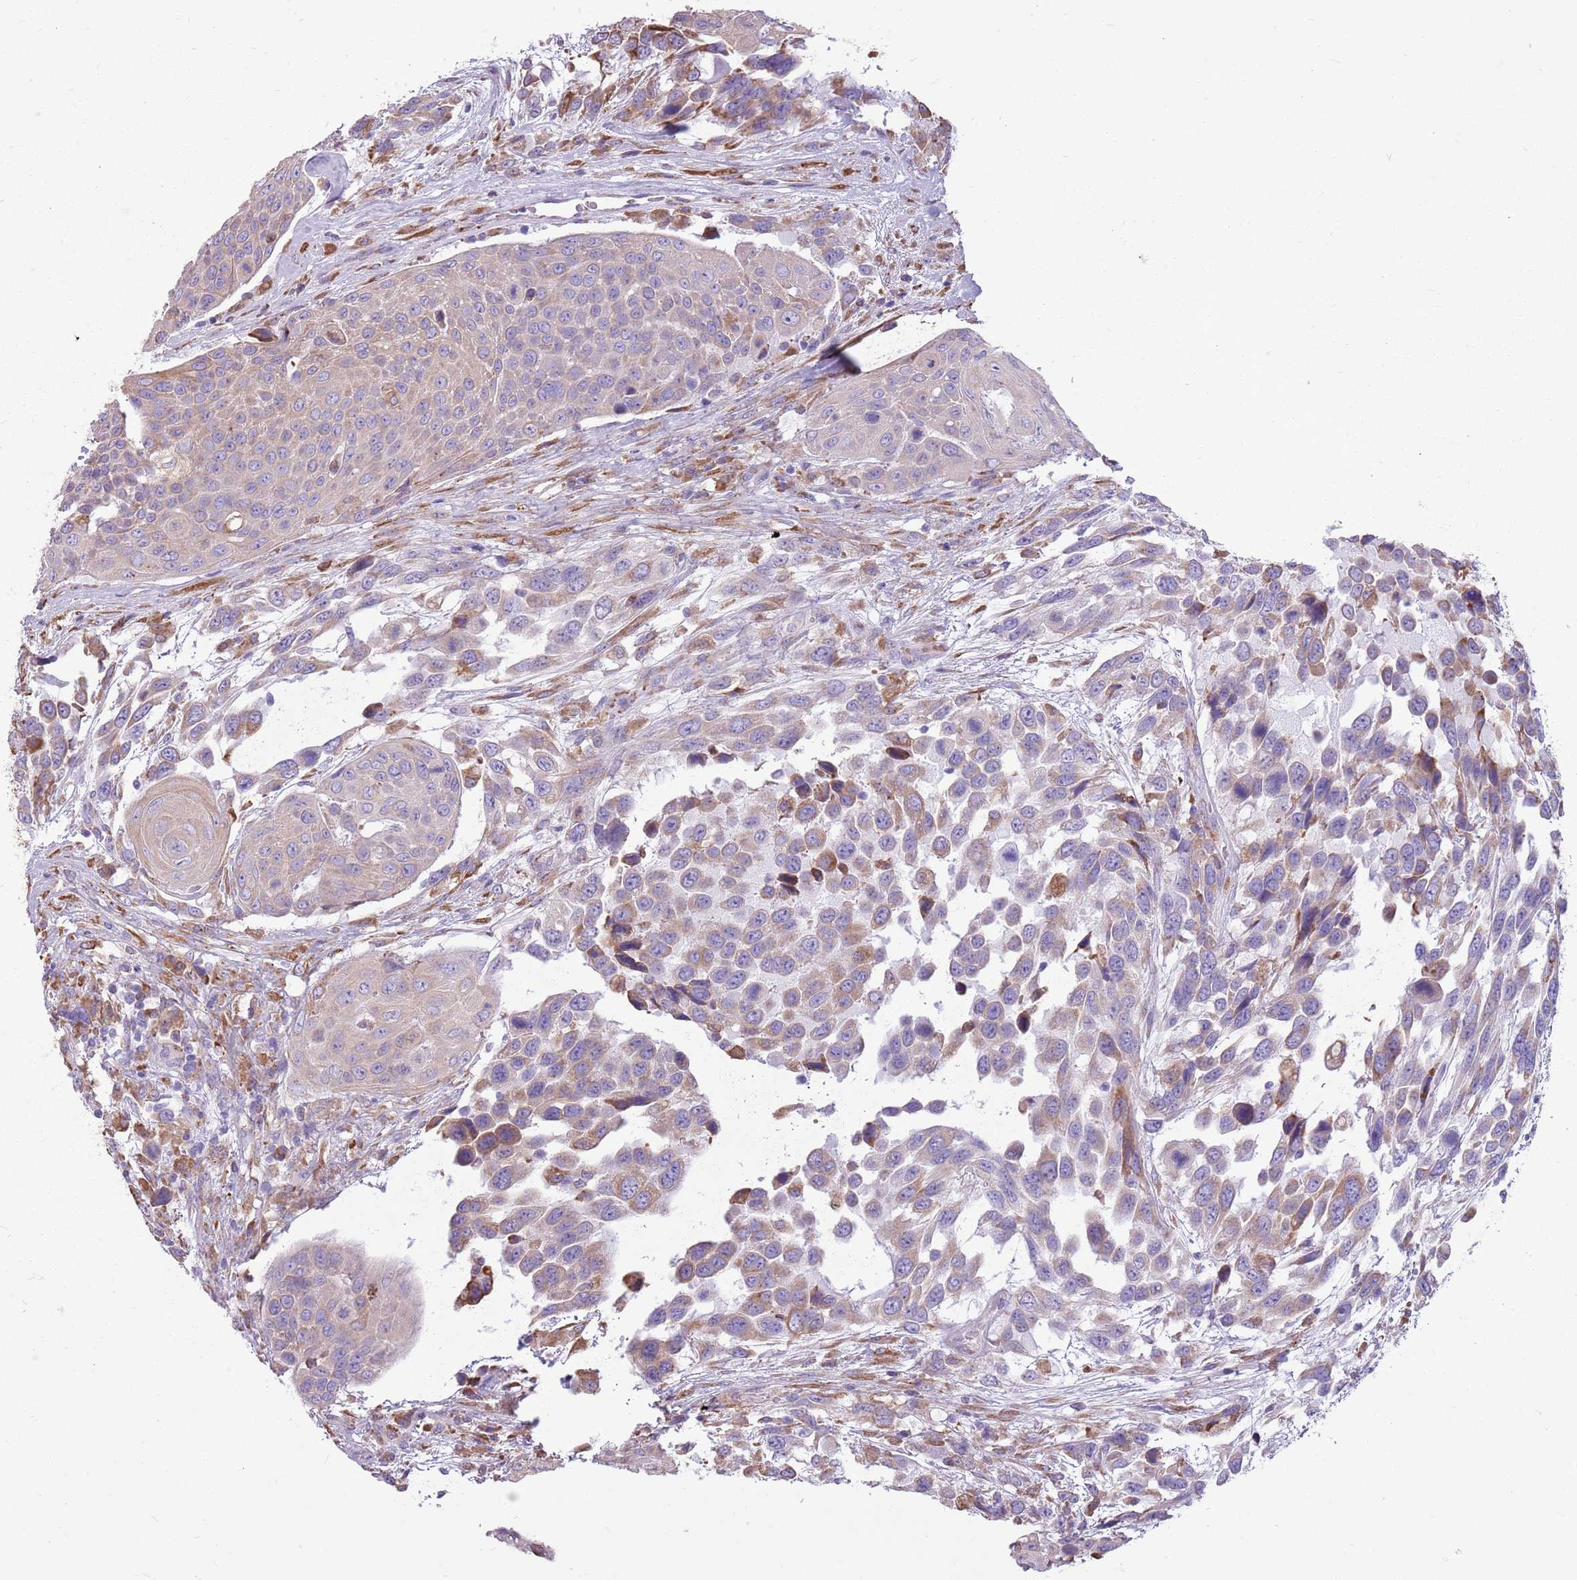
{"staining": {"intensity": "moderate", "quantity": "<25%", "location": "cytoplasmic/membranous"}, "tissue": "urothelial cancer", "cell_type": "Tumor cells", "image_type": "cancer", "snomed": [{"axis": "morphology", "description": "Urothelial carcinoma, High grade"}, {"axis": "topography", "description": "Urinary bladder"}], "caption": "This image reveals immunohistochemistry (IHC) staining of urothelial cancer, with low moderate cytoplasmic/membranous staining in about <25% of tumor cells.", "gene": "KCTD19", "patient": {"sex": "female", "age": 70}}